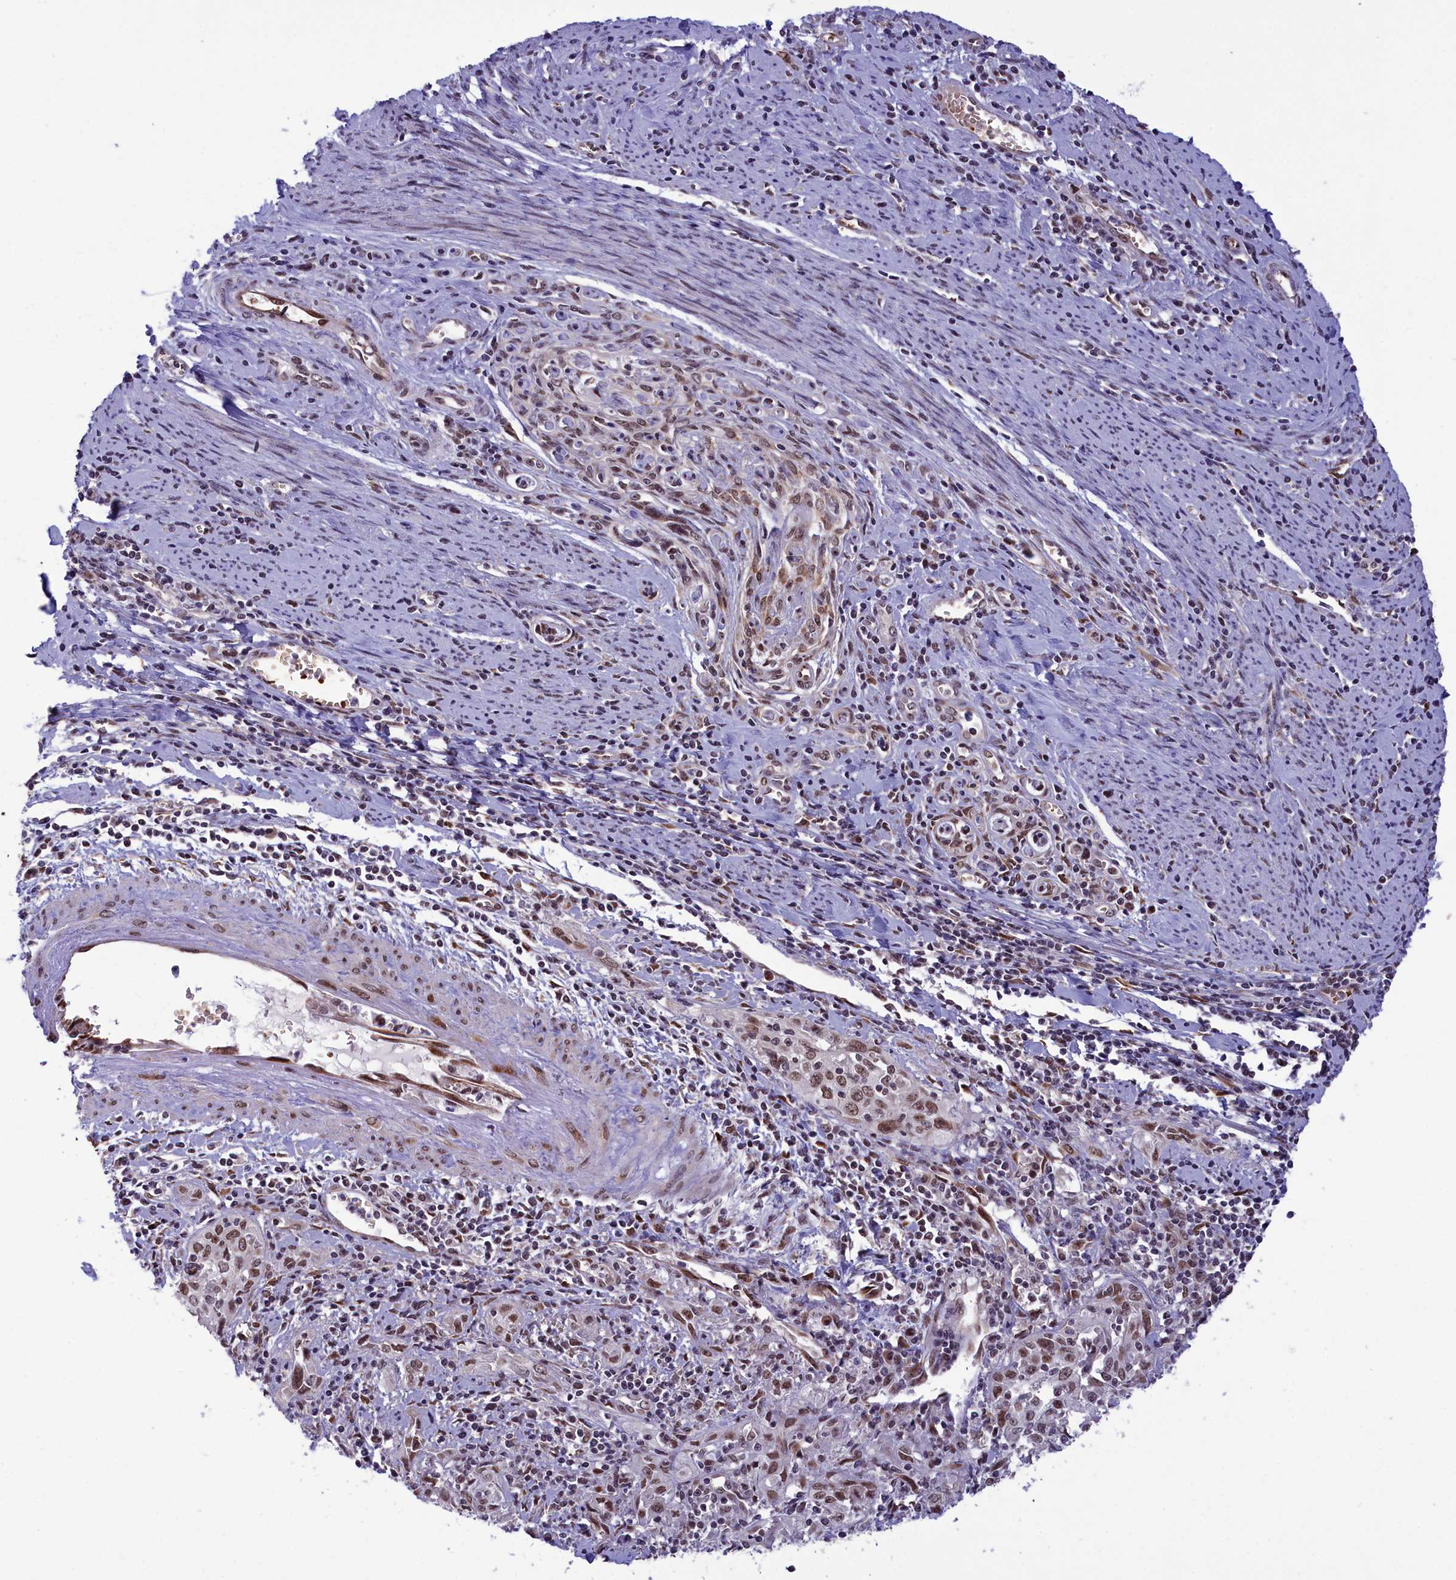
{"staining": {"intensity": "moderate", "quantity": ">75%", "location": "nuclear"}, "tissue": "cervical cancer", "cell_type": "Tumor cells", "image_type": "cancer", "snomed": [{"axis": "morphology", "description": "Squamous cell carcinoma, NOS"}, {"axis": "topography", "description": "Cervix"}], "caption": "High-power microscopy captured an immunohistochemistry (IHC) image of squamous cell carcinoma (cervical), revealing moderate nuclear positivity in approximately >75% of tumor cells. The staining is performed using DAB brown chromogen to label protein expression. The nuclei are counter-stained blue using hematoxylin.", "gene": "MPHOSPH8", "patient": {"sex": "female", "age": 57}}